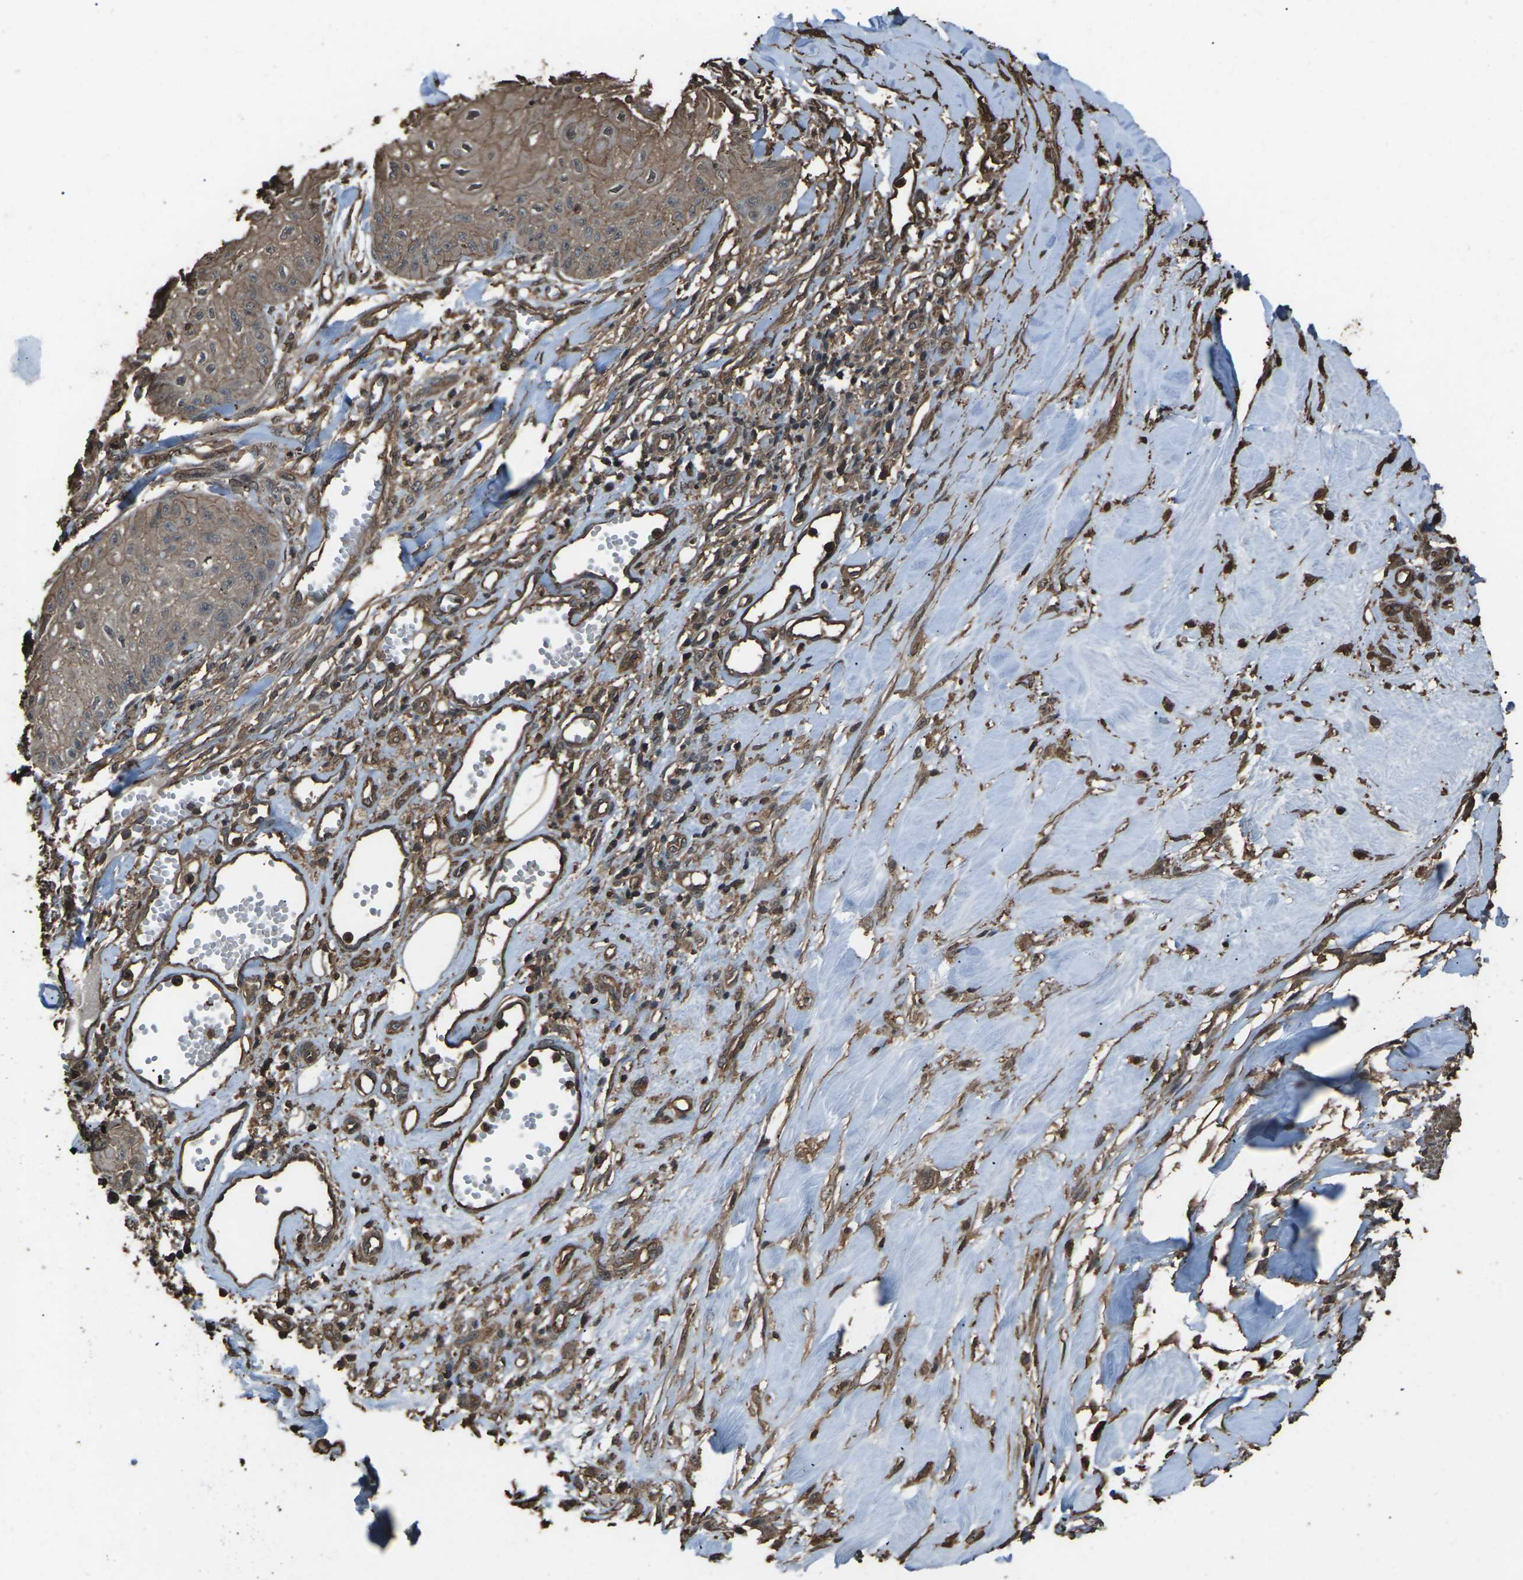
{"staining": {"intensity": "moderate", "quantity": ">75%", "location": "cytoplasmic/membranous"}, "tissue": "skin cancer", "cell_type": "Tumor cells", "image_type": "cancer", "snomed": [{"axis": "morphology", "description": "Squamous cell carcinoma, NOS"}, {"axis": "topography", "description": "Skin"}], "caption": "This photomicrograph reveals IHC staining of skin cancer (squamous cell carcinoma), with medium moderate cytoplasmic/membranous positivity in about >75% of tumor cells.", "gene": "DHPS", "patient": {"sex": "male", "age": 74}}